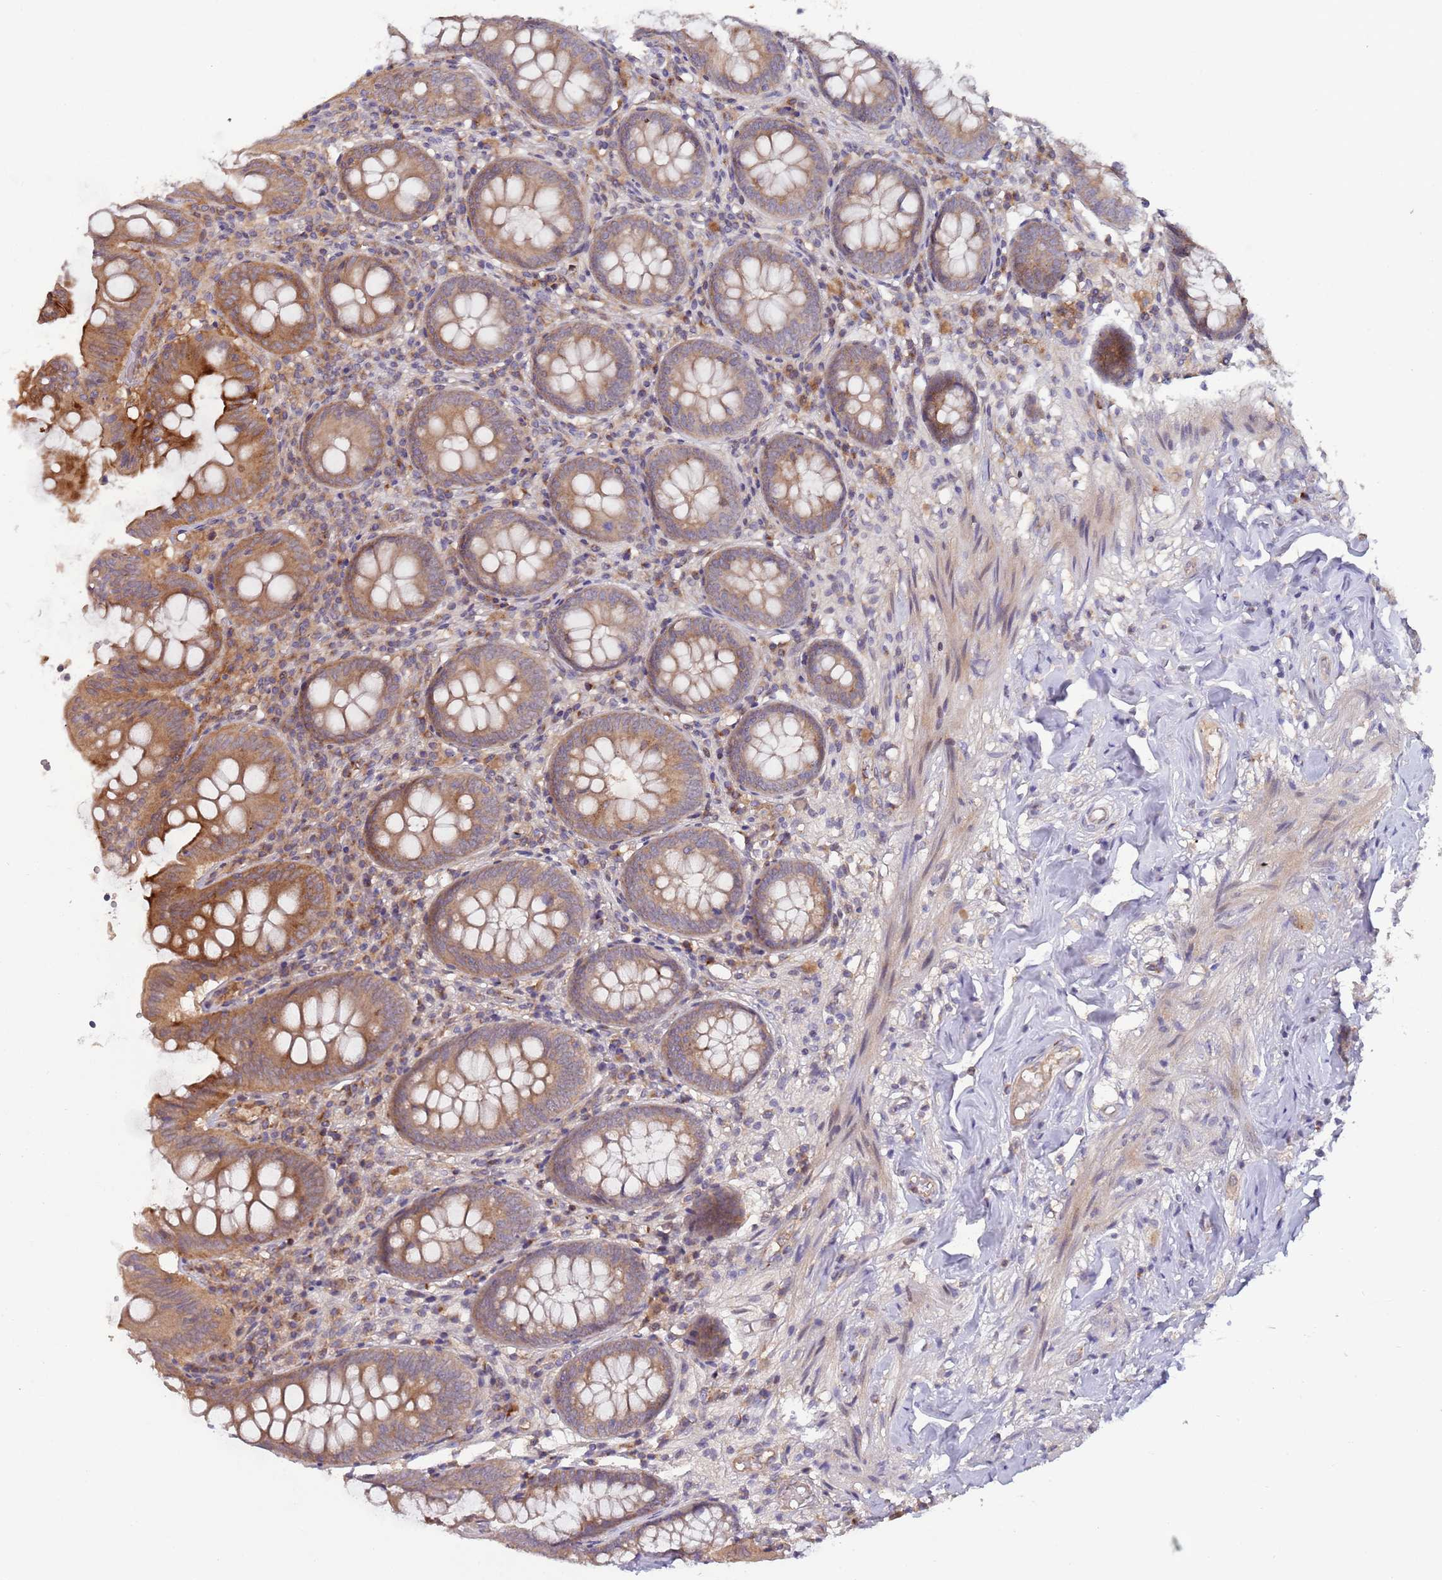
{"staining": {"intensity": "strong", "quantity": "25%-75%", "location": "cytoplasmic/membranous"}, "tissue": "appendix", "cell_type": "Glandular cells", "image_type": "normal", "snomed": [{"axis": "morphology", "description": "Normal tissue, NOS"}, {"axis": "topography", "description": "Appendix"}], "caption": "Glandular cells demonstrate high levels of strong cytoplasmic/membranous expression in about 25%-75% of cells in benign human appendix.", "gene": "BTBD7", "patient": {"sex": "female", "age": 54}}